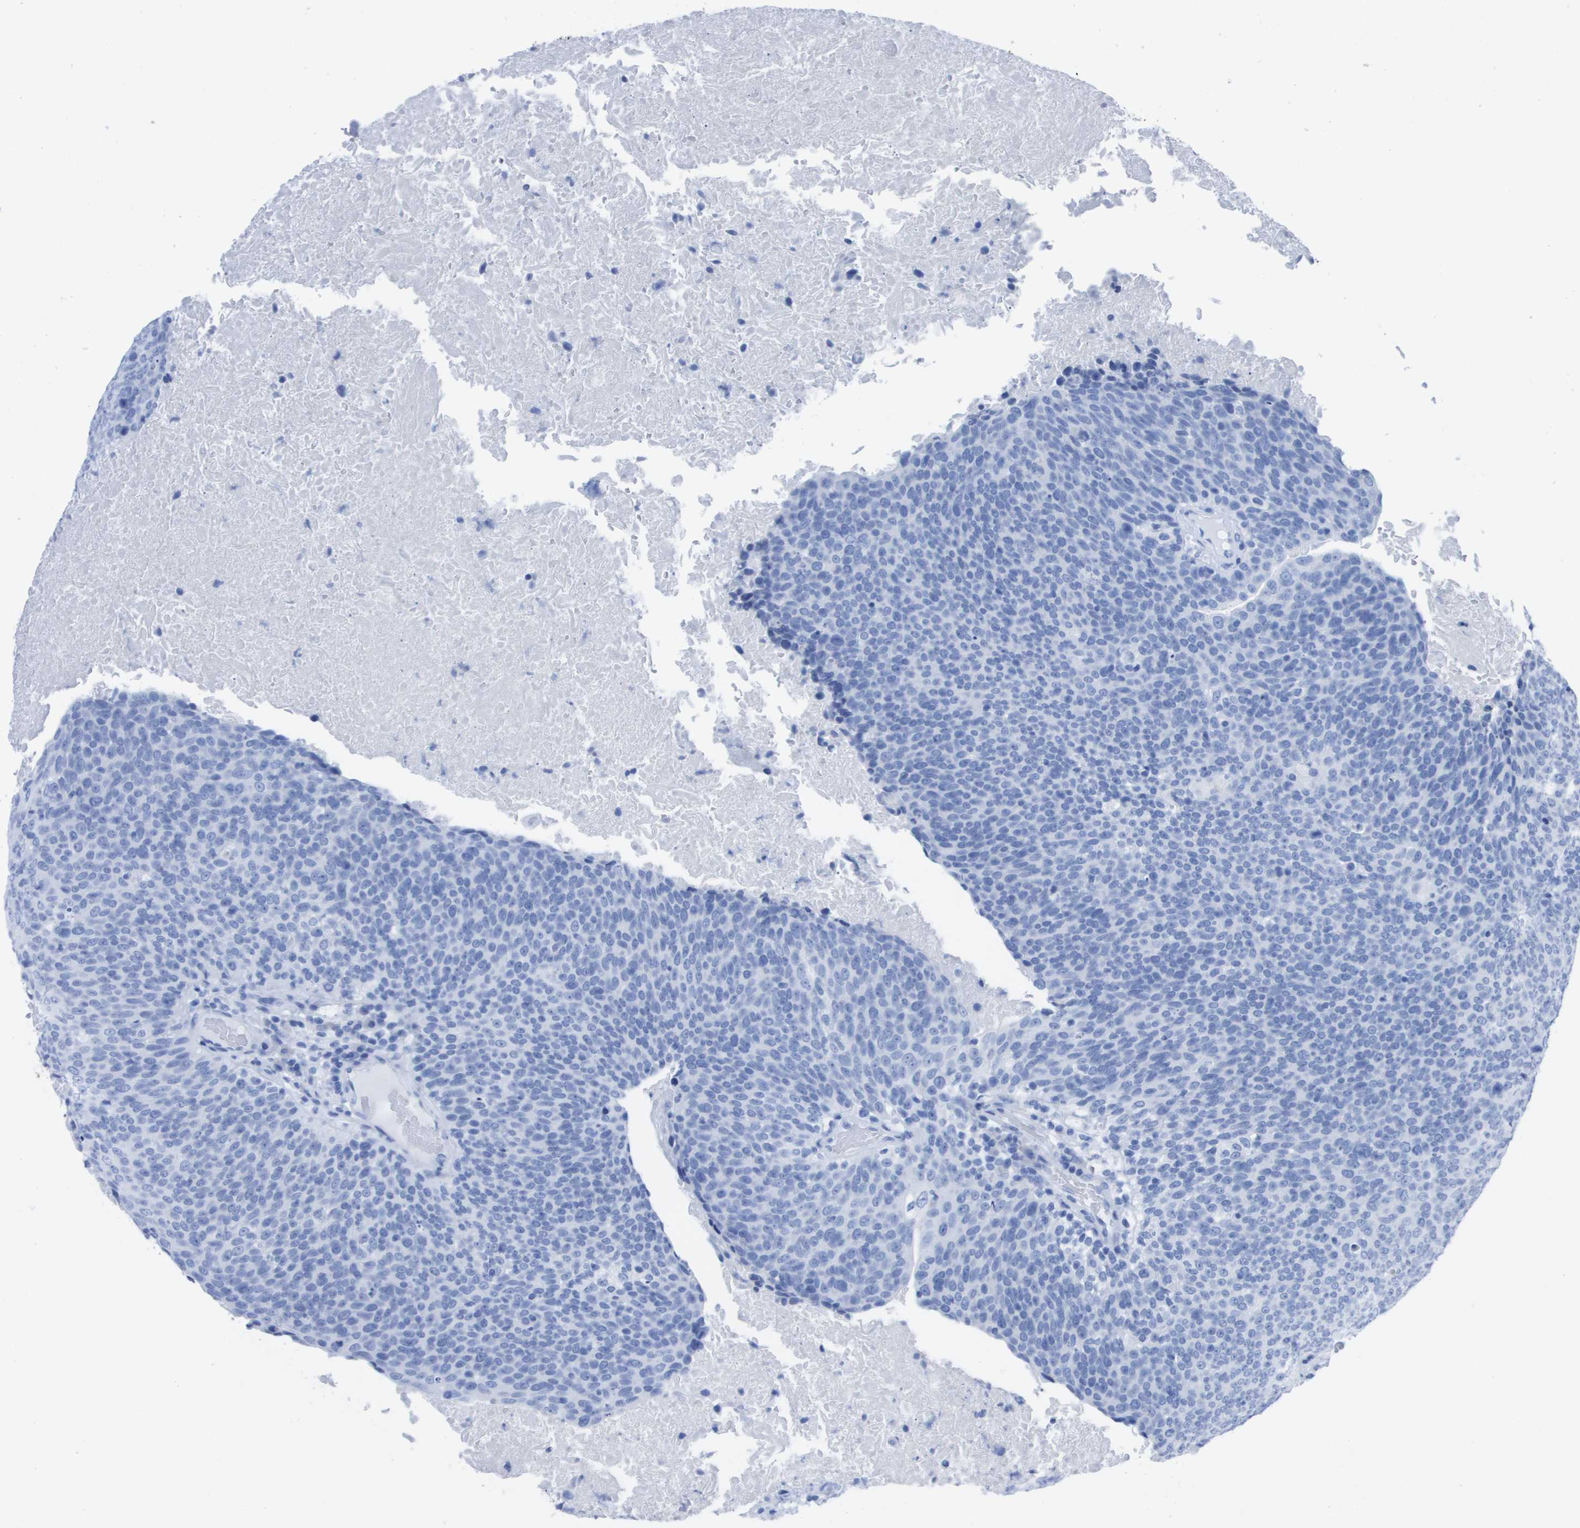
{"staining": {"intensity": "negative", "quantity": "none", "location": "none"}, "tissue": "head and neck cancer", "cell_type": "Tumor cells", "image_type": "cancer", "snomed": [{"axis": "morphology", "description": "Squamous cell carcinoma, NOS"}, {"axis": "morphology", "description": "Squamous cell carcinoma, metastatic, NOS"}, {"axis": "topography", "description": "Lymph node"}, {"axis": "topography", "description": "Head-Neck"}], "caption": "Head and neck cancer was stained to show a protein in brown. There is no significant staining in tumor cells.", "gene": "KCNA3", "patient": {"sex": "male", "age": 62}}